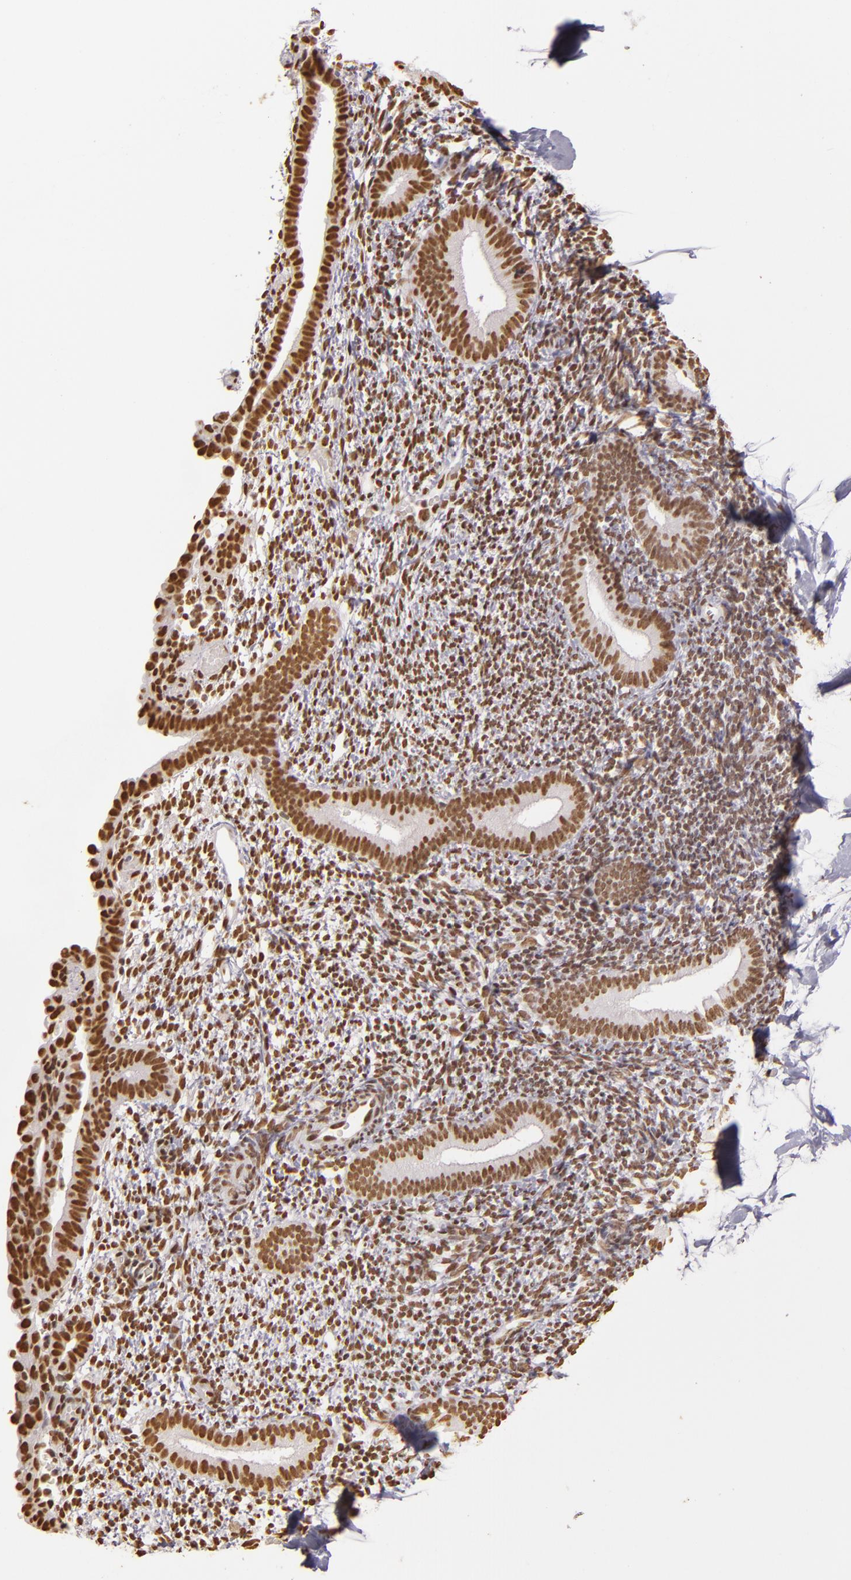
{"staining": {"intensity": "moderate", "quantity": ">75%", "location": "nuclear"}, "tissue": "endometrium", "cell_type": "Cells in endometrial stroma", "image_type": "normal", "snomed": [{"axis": "morphology", "description": "Normal tissue, NOS"}, {"axis": "topography", "description": "Smooth muscle"}, {"axis": "topography", "description": "Endometrium"}], "caption": "Immunohistochemistry (IHC) staining of unremarkable endometrium, which shows medium levels of moderate nuclear positivity in about >75% of cells in endometrial stroma indicating moderate nuclear protein staining. The staining was performed using DAB (brown) for protein detection and nuclei were counterstained in hematoxylin (blue).", "gene": "PAPOLA", "patient": {"sex": "female", "age": 57}}